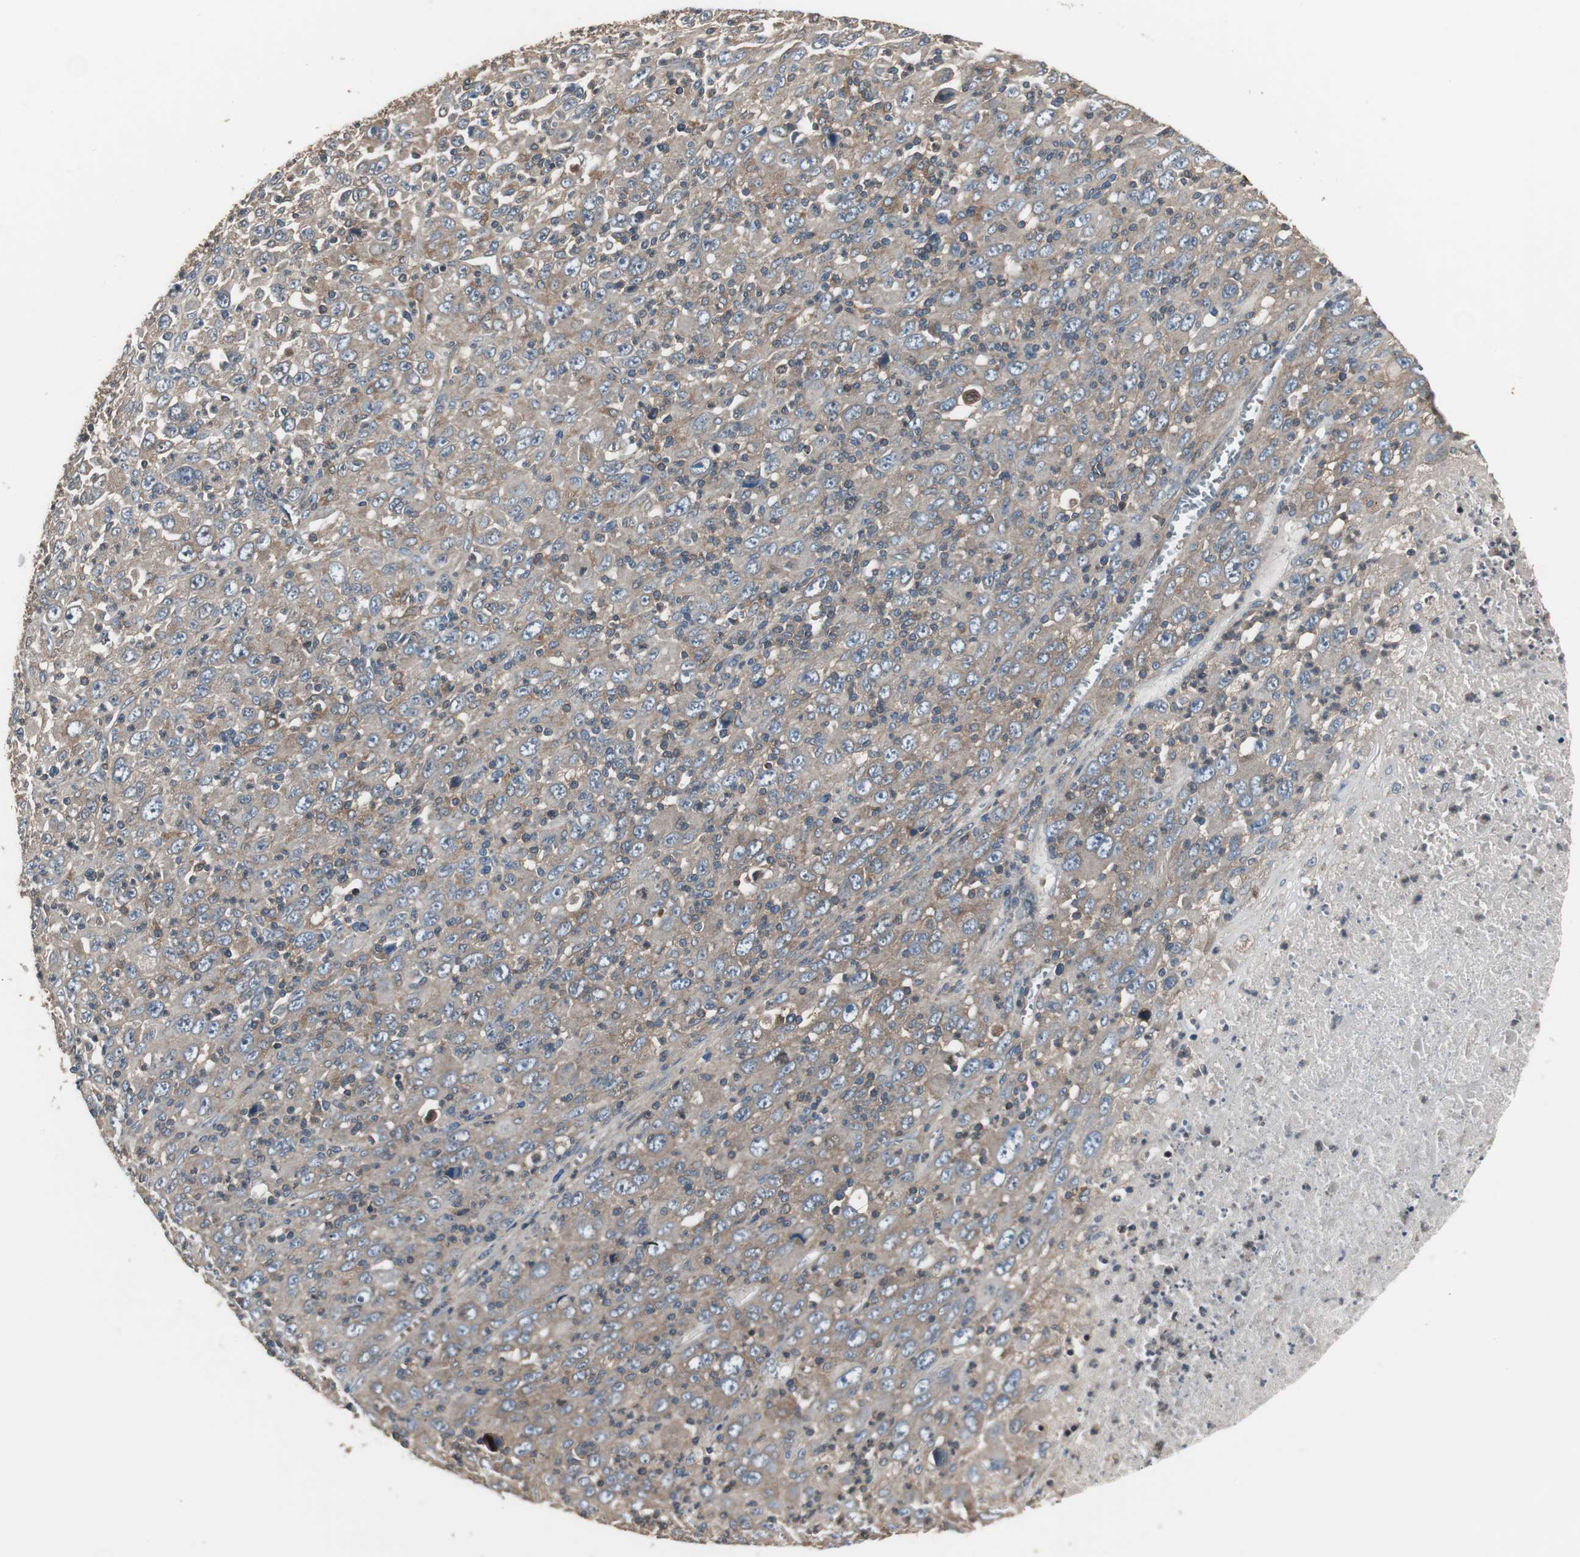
{"staining": {"intensity": "strong", "quantity": ">75%", "location": "cytoplasmic/membranous"}, "tissue": "melanoma", "cell_type": "Tumor cells", "image_type": "cancer", "snomed": [{"axis": "morphology", "description": "Malignant melanoma, Metastatic site"}, {"axis": "topography", "description": "Skin"}], "caption": "Malignant melanoma (metastatic site) stained with a protein marker reveals strong staining in tumor cells.", "gene": "CAPNS1", "patient": {"sex": "female", "age": 56}}